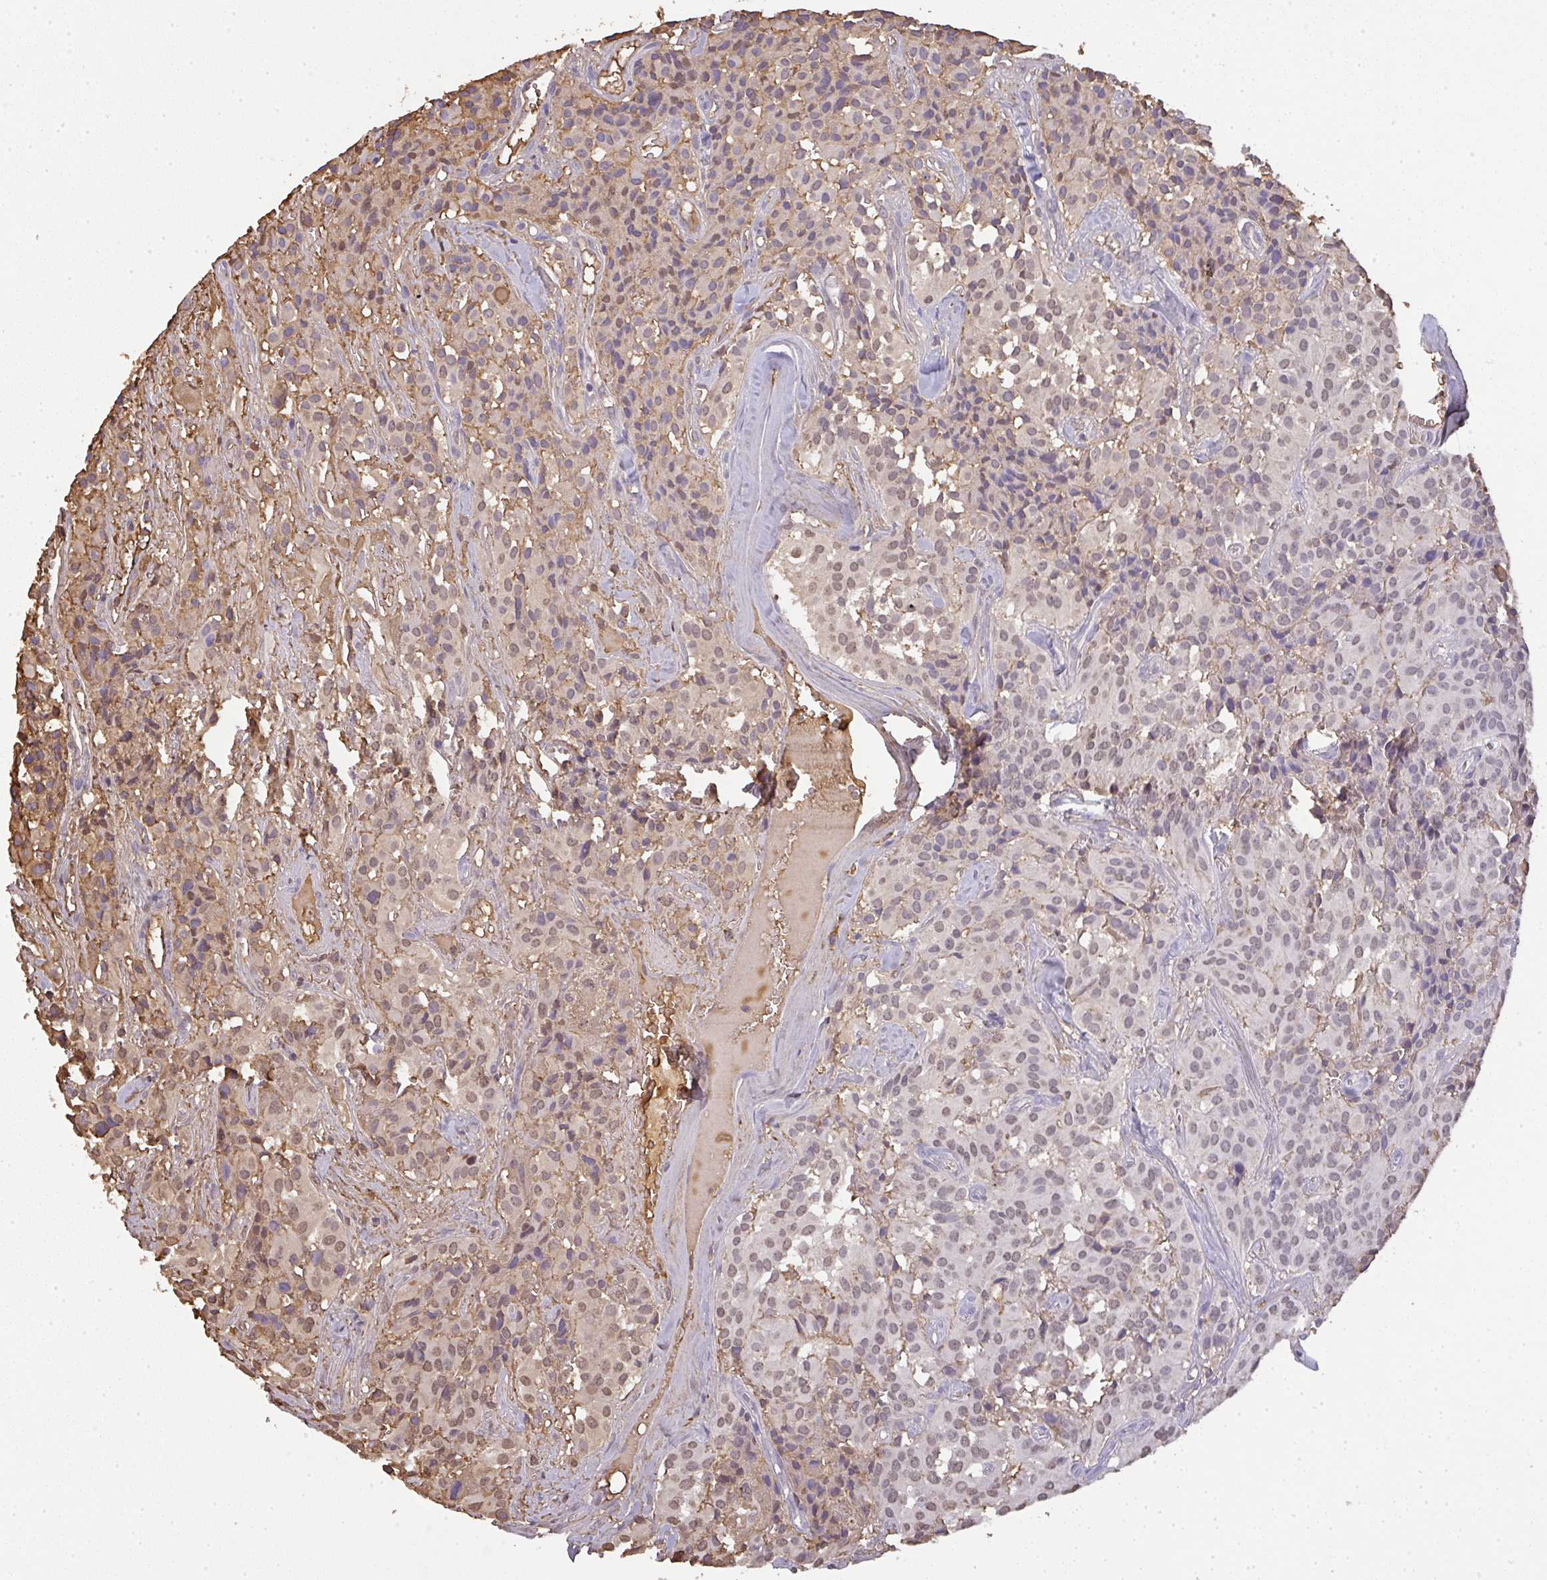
{"staining": {"intensity": "weak", "quantity": "25%-75%", "location": "nuclear"}, "tissue": "glioma", "cell_type": "Tumor cells", "image_type": "cancer", "snomed": [{"axis": "morphology", "description": "Glioma, malignant, Low grade"}, {"axis": "topography", "description": "Brain"}], "caption": "Protein expression analysis of human malignant glioma (low-grade) reveals weak nuclear expression in approximately 25%-75% of tumor cells.", "gene": "SMYD5", "patient": {"sex": "male", "age": 42}}